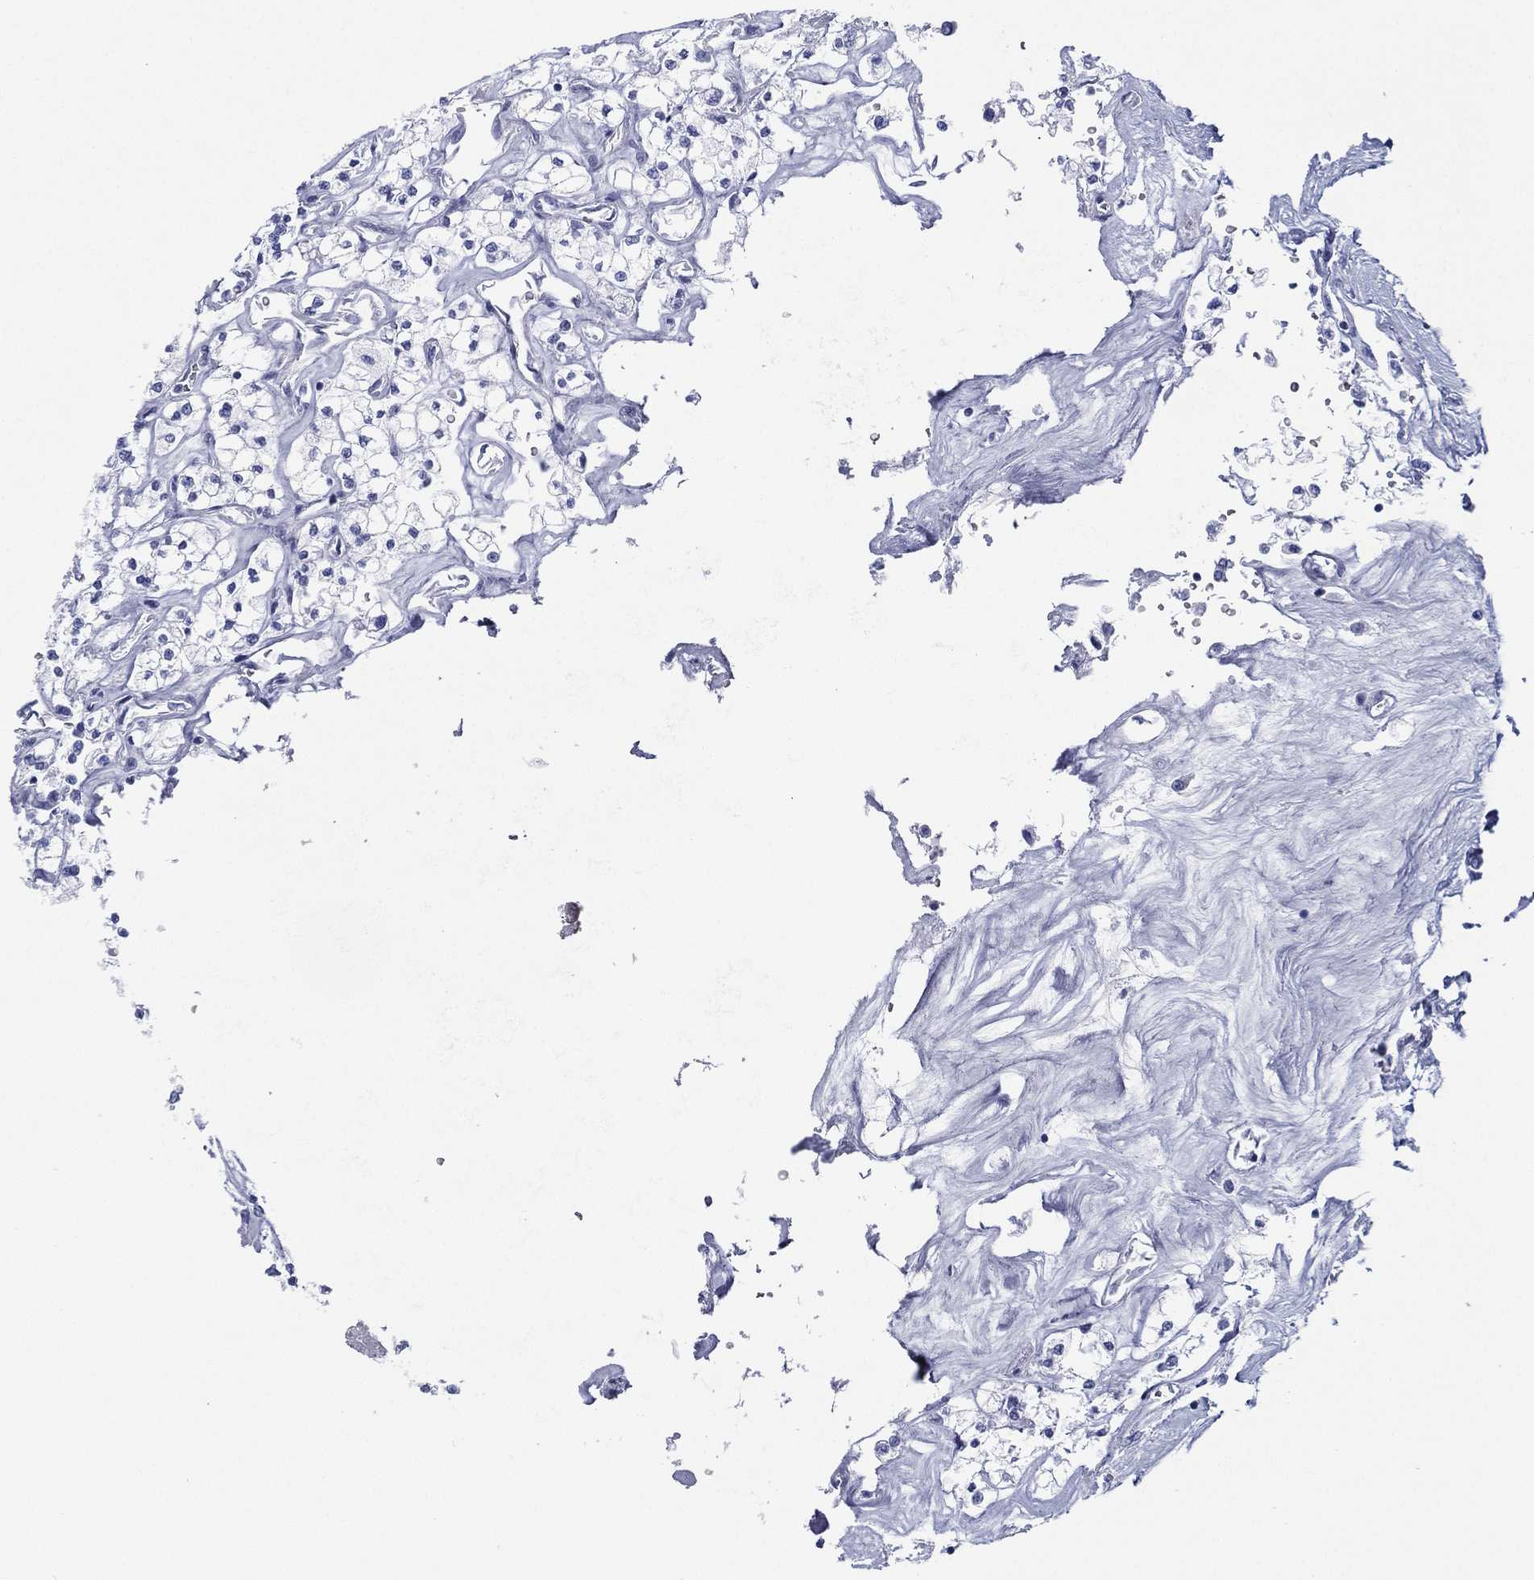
{"staining": {"intensity": "negative", "quantity": "none", "location": "none"}, "tissue": "renal cancer", "cell_type": "Tumor cells", "image_type": "cancer", "snomed": [{"axis": "morphology", "description": "Adenocarcinoma, NOS"}, {"axis": "topography", "description": "Kidney"}], "caption": "IHC of human adenocarcinoma (renal) displays no staining in tumor cells.", "gene": "RSPH4A", "patient": {"sex": "male", "age": 80}}